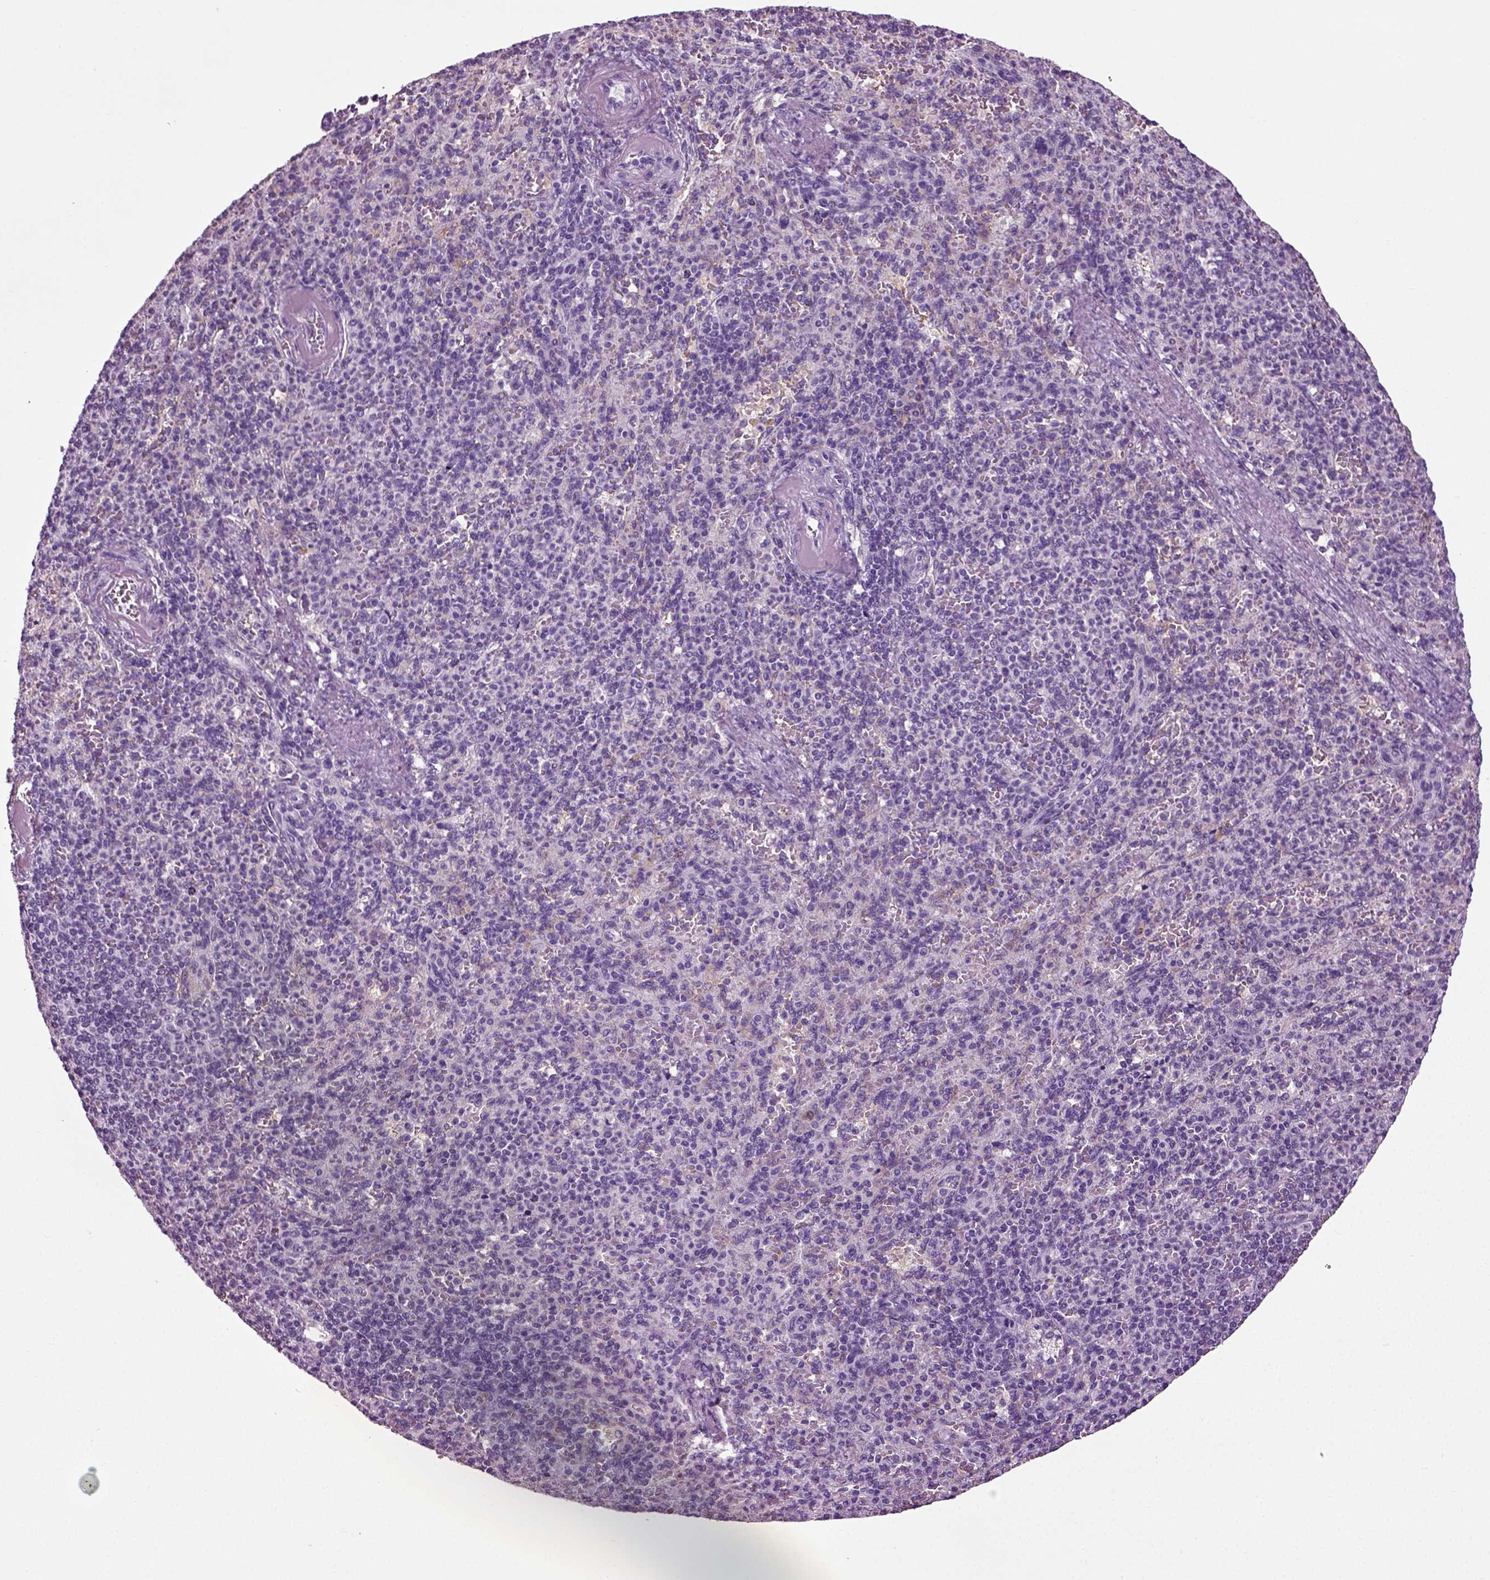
{"staining": {"intensity": "negative", "quantity": "none", "location": "none"}, "tissue": "spleen", "cell_type": "Cells in red pulp", "image_type": "normal", "snomed": [{"axis": "morphology", "description": "Normal tissue, NOS"}, {"axis": "topography", "description": "Spleen"}], "caption": "IHC micrograph of unremarkable human spleen stained for a protein (brown), which exhibits no positivity in cells in red pulp.", "gene": "DNAH10", "patient": {"sex": "female", "age": 74}}